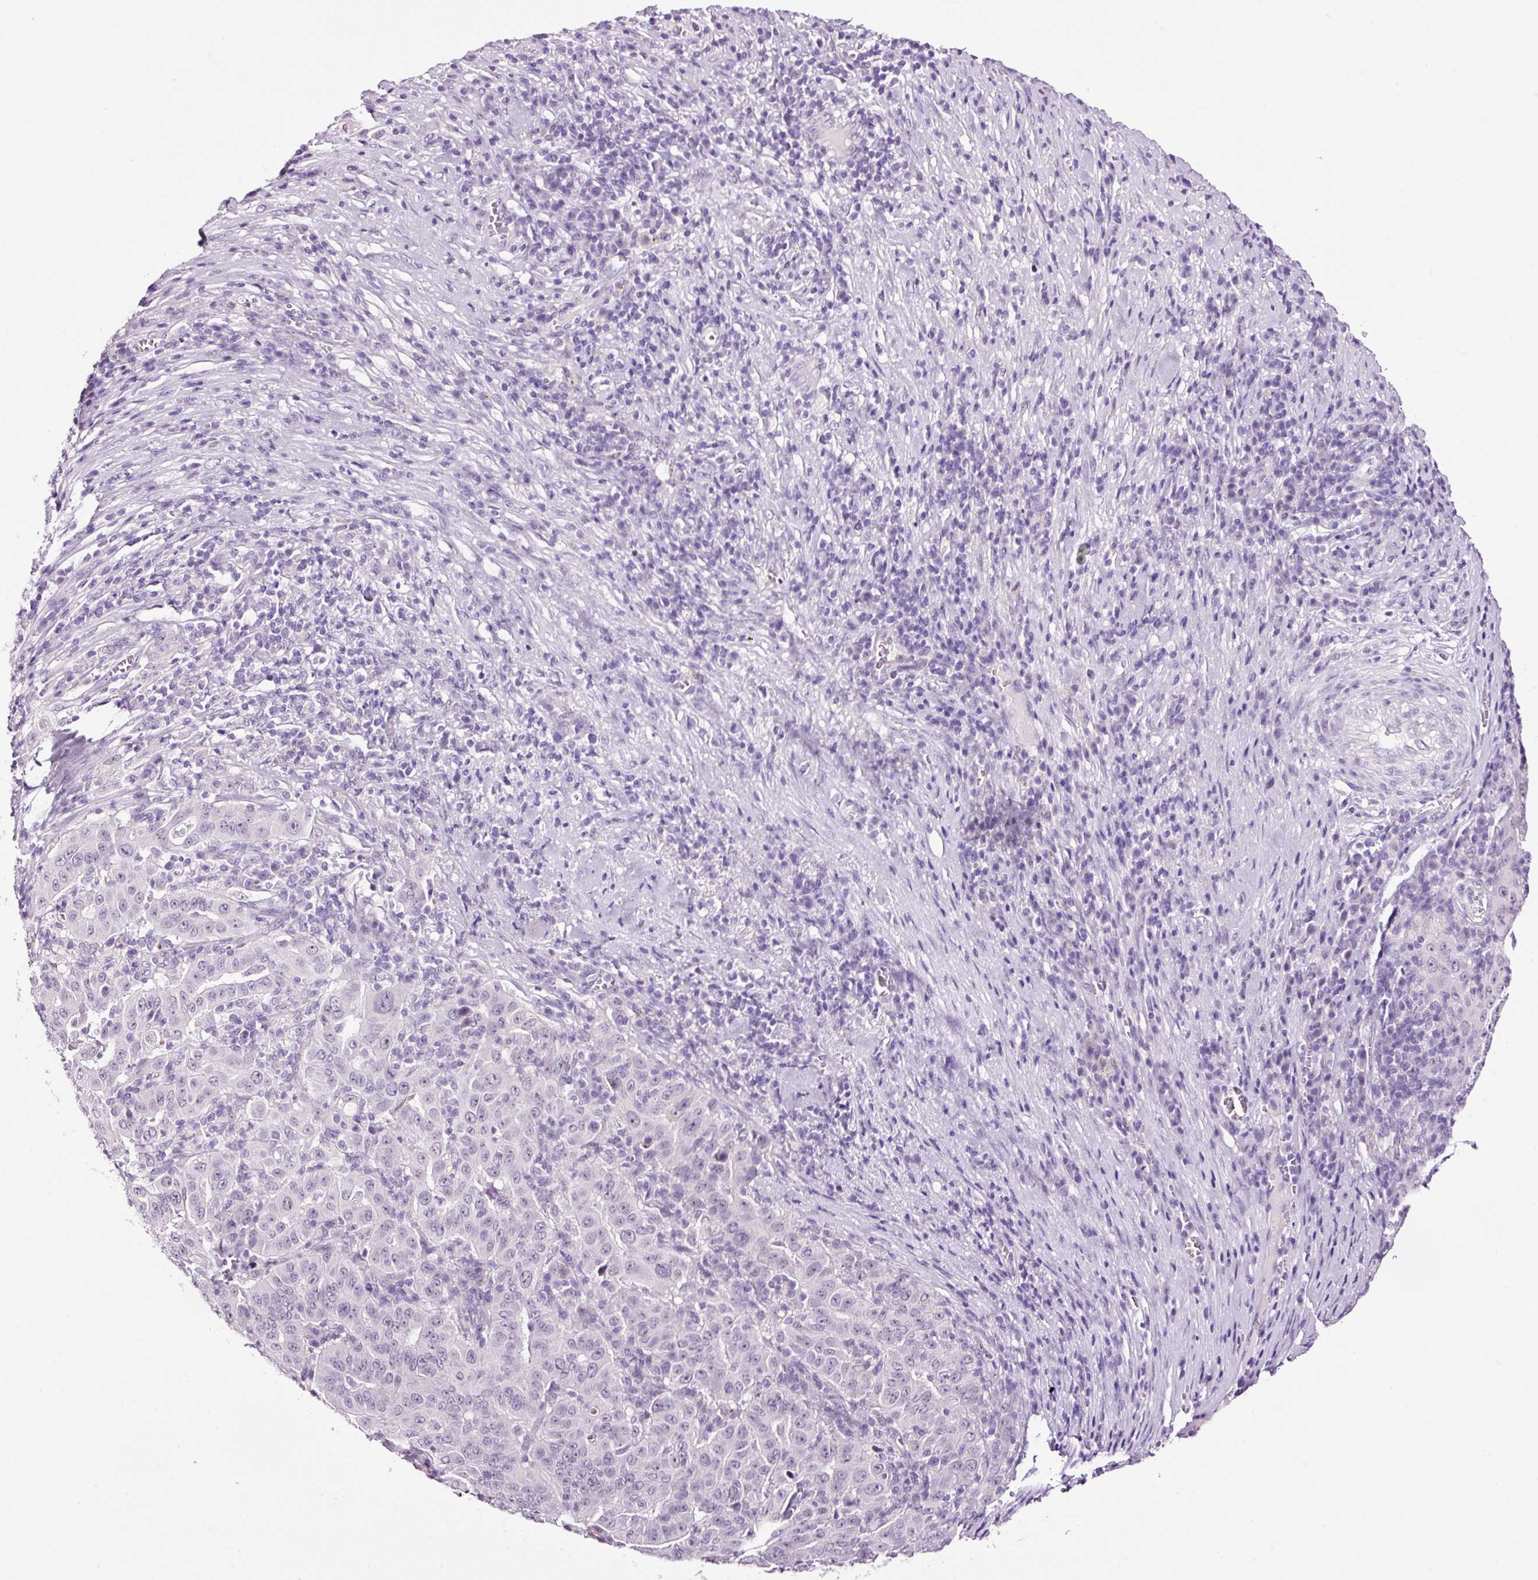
{"staining": {"intensity": "negative", "quantity": "none", "location": "none"}, "tissue": "pancreatic cancer", "cell_type": "Tumor cells", "image_type": "cancer", "snomed": [{"axis": "morphology", "description": "Adenocarcinoma, NOS"}, {"axis": "topography", "description": "Pancreas"}], "caption": "Protein analysis of pancreatic adenocarcinoma demonstrates no significant expression in tumor cells.", "gene": "RTF2", "patient": {"sex": "male", "age": 63}}